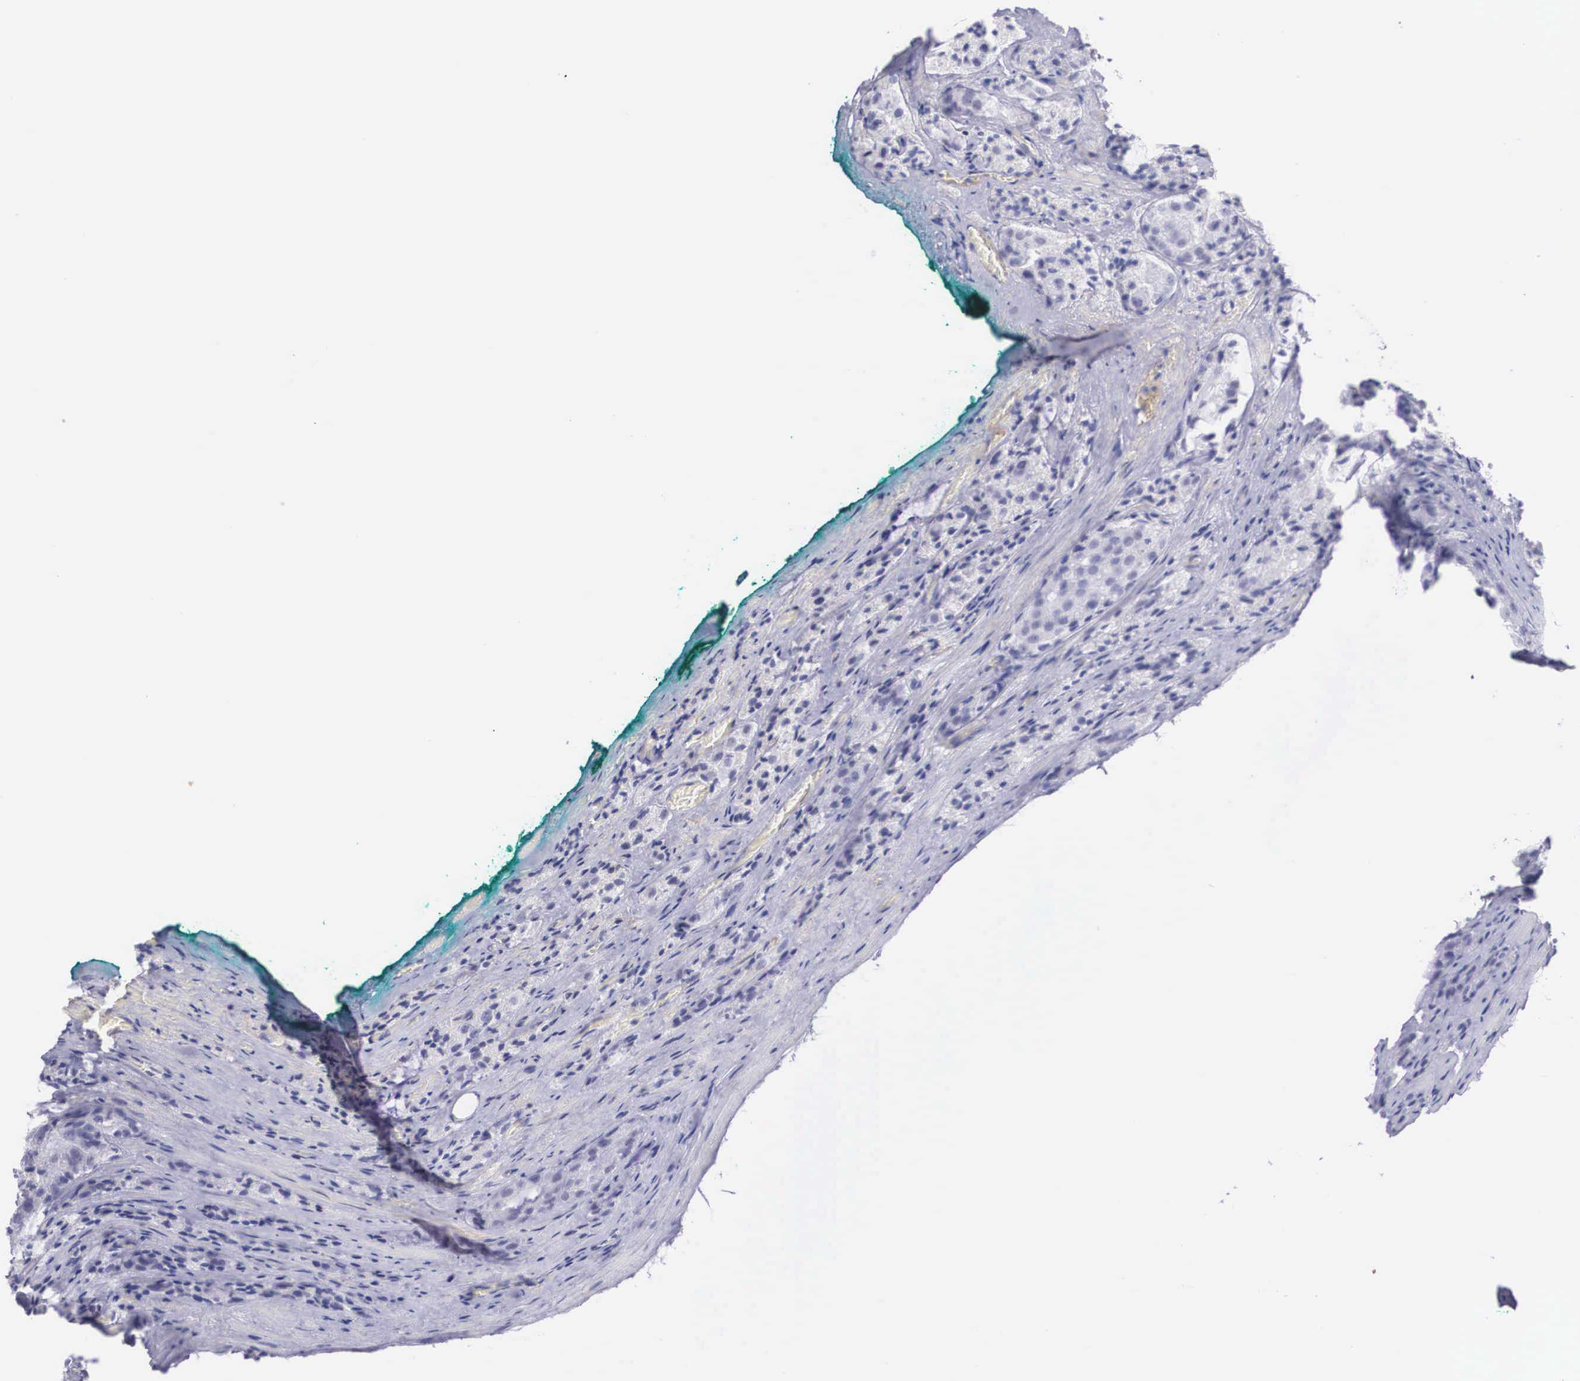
{"staining": {"intensity": "negative", "quantity": "none", "location": "none"}, "tissue": "prostate cancer", "cell_type": "Tumor cells", "image_type": "cancer", "snomed": [{"axis": "morphology", "description": "Adenocarcinoma, Medium grade"}, {"axis": "topography", "description": "Prostate"}], "caption": "Human medium-grade adenocarcinoma (prostate) stained for a protein using immunohistochemistry exhibits no expression in tumor cells.", "gene": "NR4A2", "patient": {"sex": "male", "age": 60}}